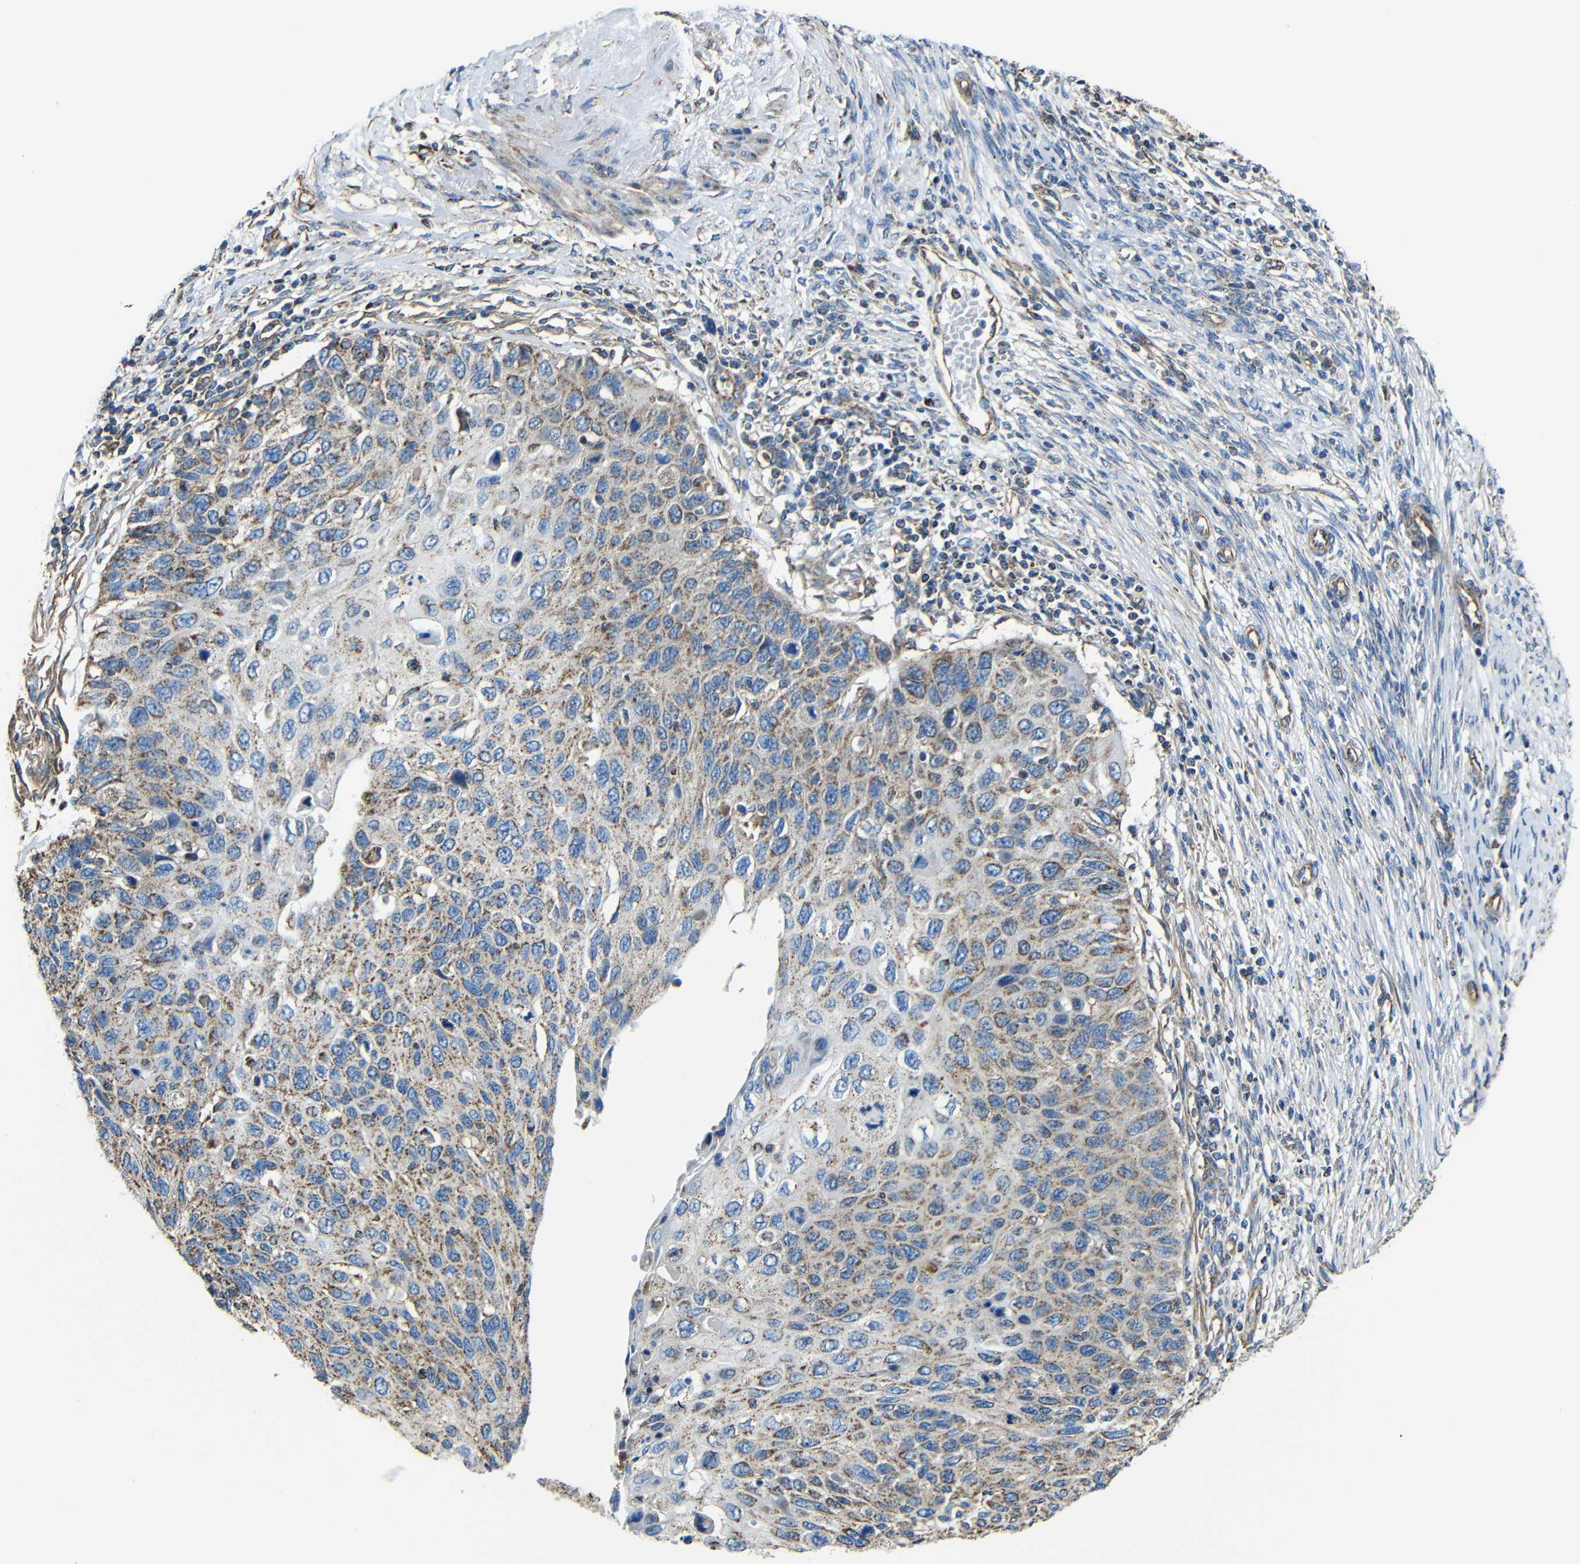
{"staining": {"intensity": "moderate", "quantity": ">75%", "location": "cytoplasmic/membranous"}, "tissue": "cervical cancer", "cell_type": "Tumor cells", "image_type": "cancer", "snomed": [{"axis": "morphology", "description": "Squamous cell carcinoma, NOS"}, {"axis": "topography", "description": "Cervix"}], "caption": "Immunohistochemical staining of human squamous cell carcinoma (cervical) shows moderate cytoplasmic/membranous protein positivity in approximately >75% of tumor cells. Nuclei are stained in blue.", "gene": "INTS6L", "patient": {"sex": "female", "age": 70}}